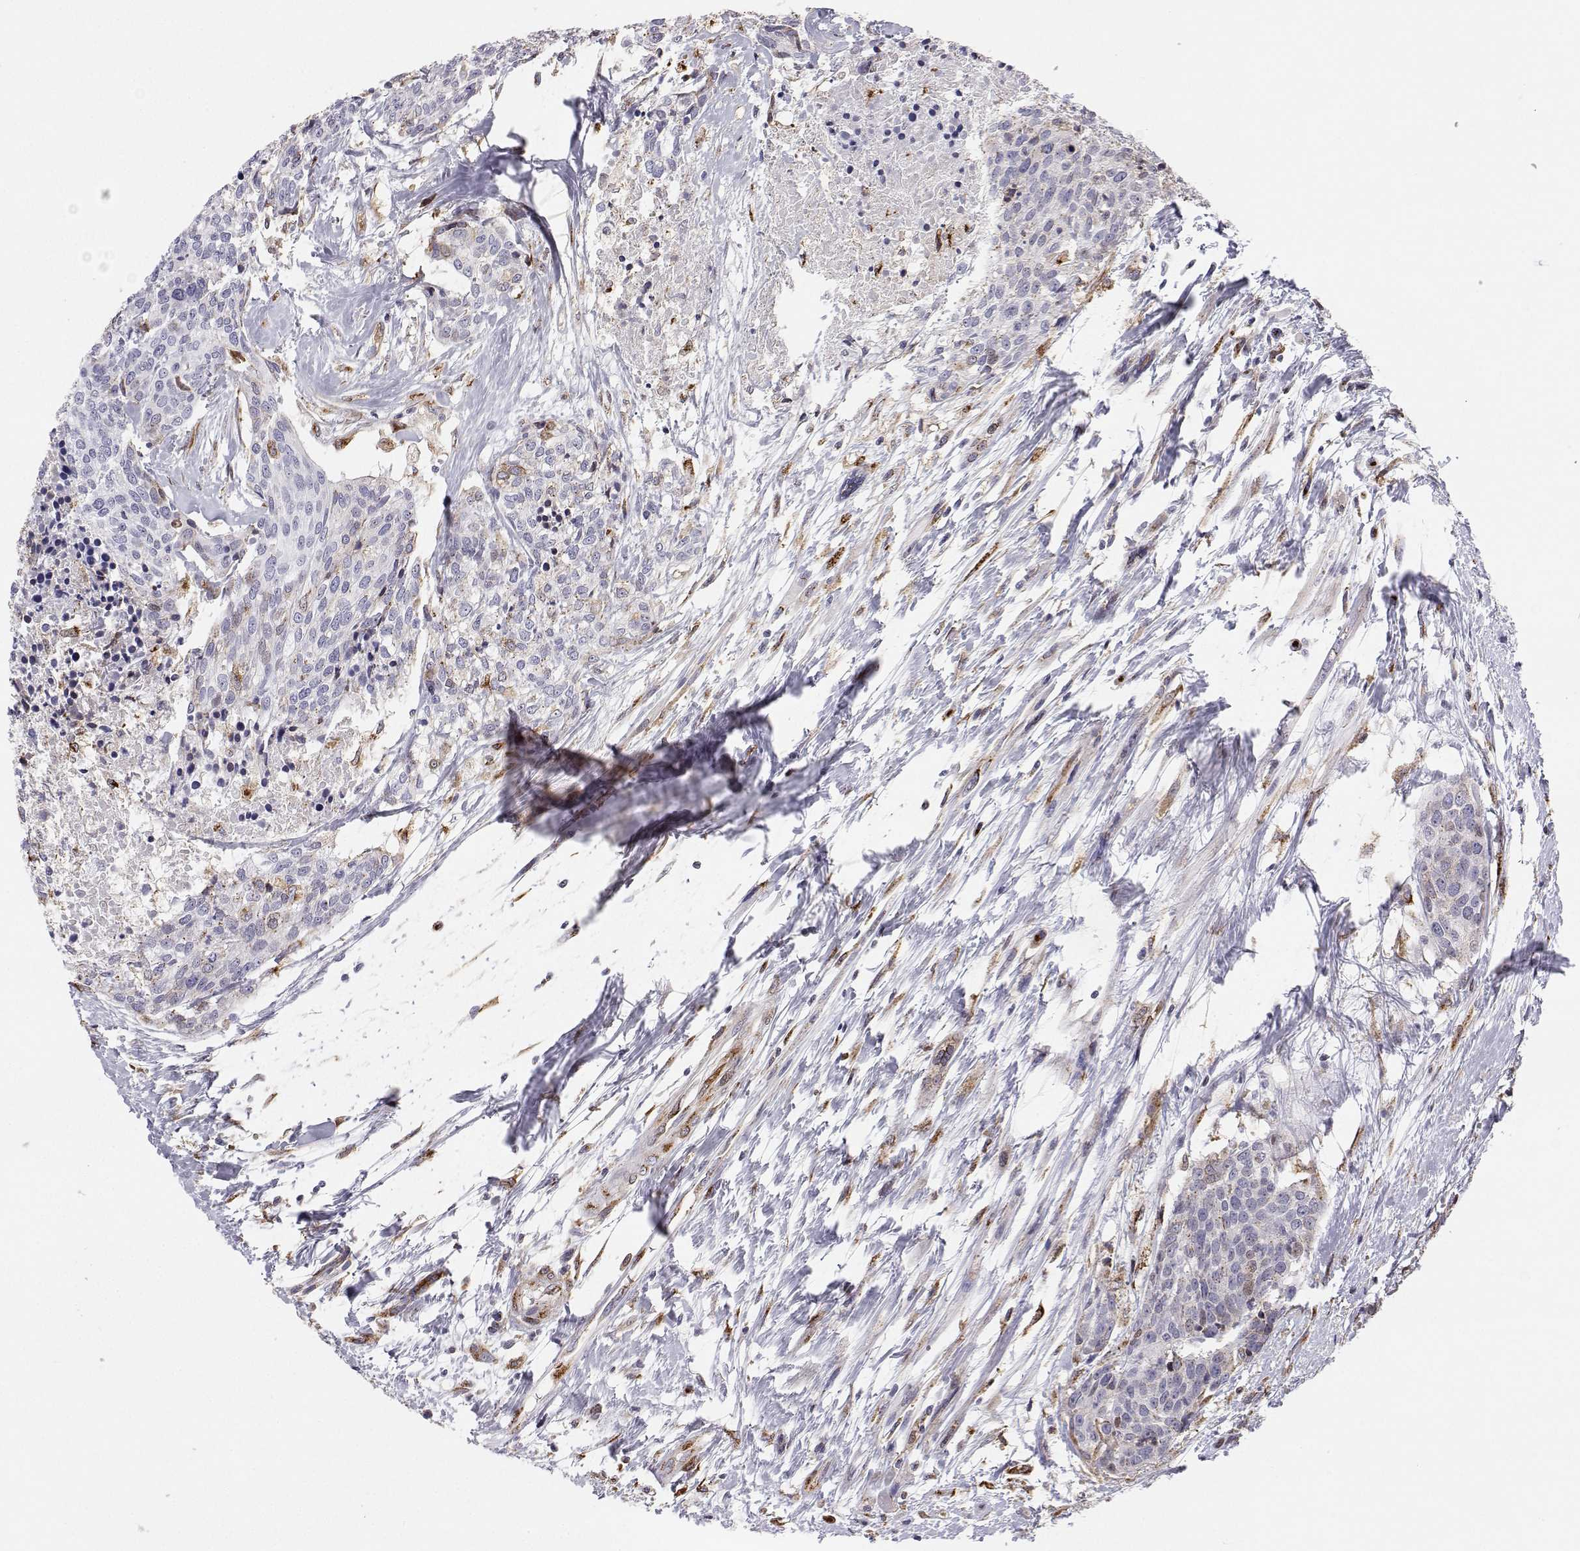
{"staining": {"intensity": "negative", "quantity": "none", "location": "none"}, "tissue": "head and neck cancer", "cell_type": "Tumor cells", "image_type": "cancer", "snomed": [{"axis": "morphology", "description": "Squamous cell carcinoma, NOS"}, {"axis": "topography", "description": "Oral tissue"}, {"axis": "topography", "description": "Head-Neck"}], "caption": "The photomicrograph reveals no significant positivity in tumor cells of head and neck cancer.", "gene": "STARD13", "patient": {"sex": "male", "age": 64}}